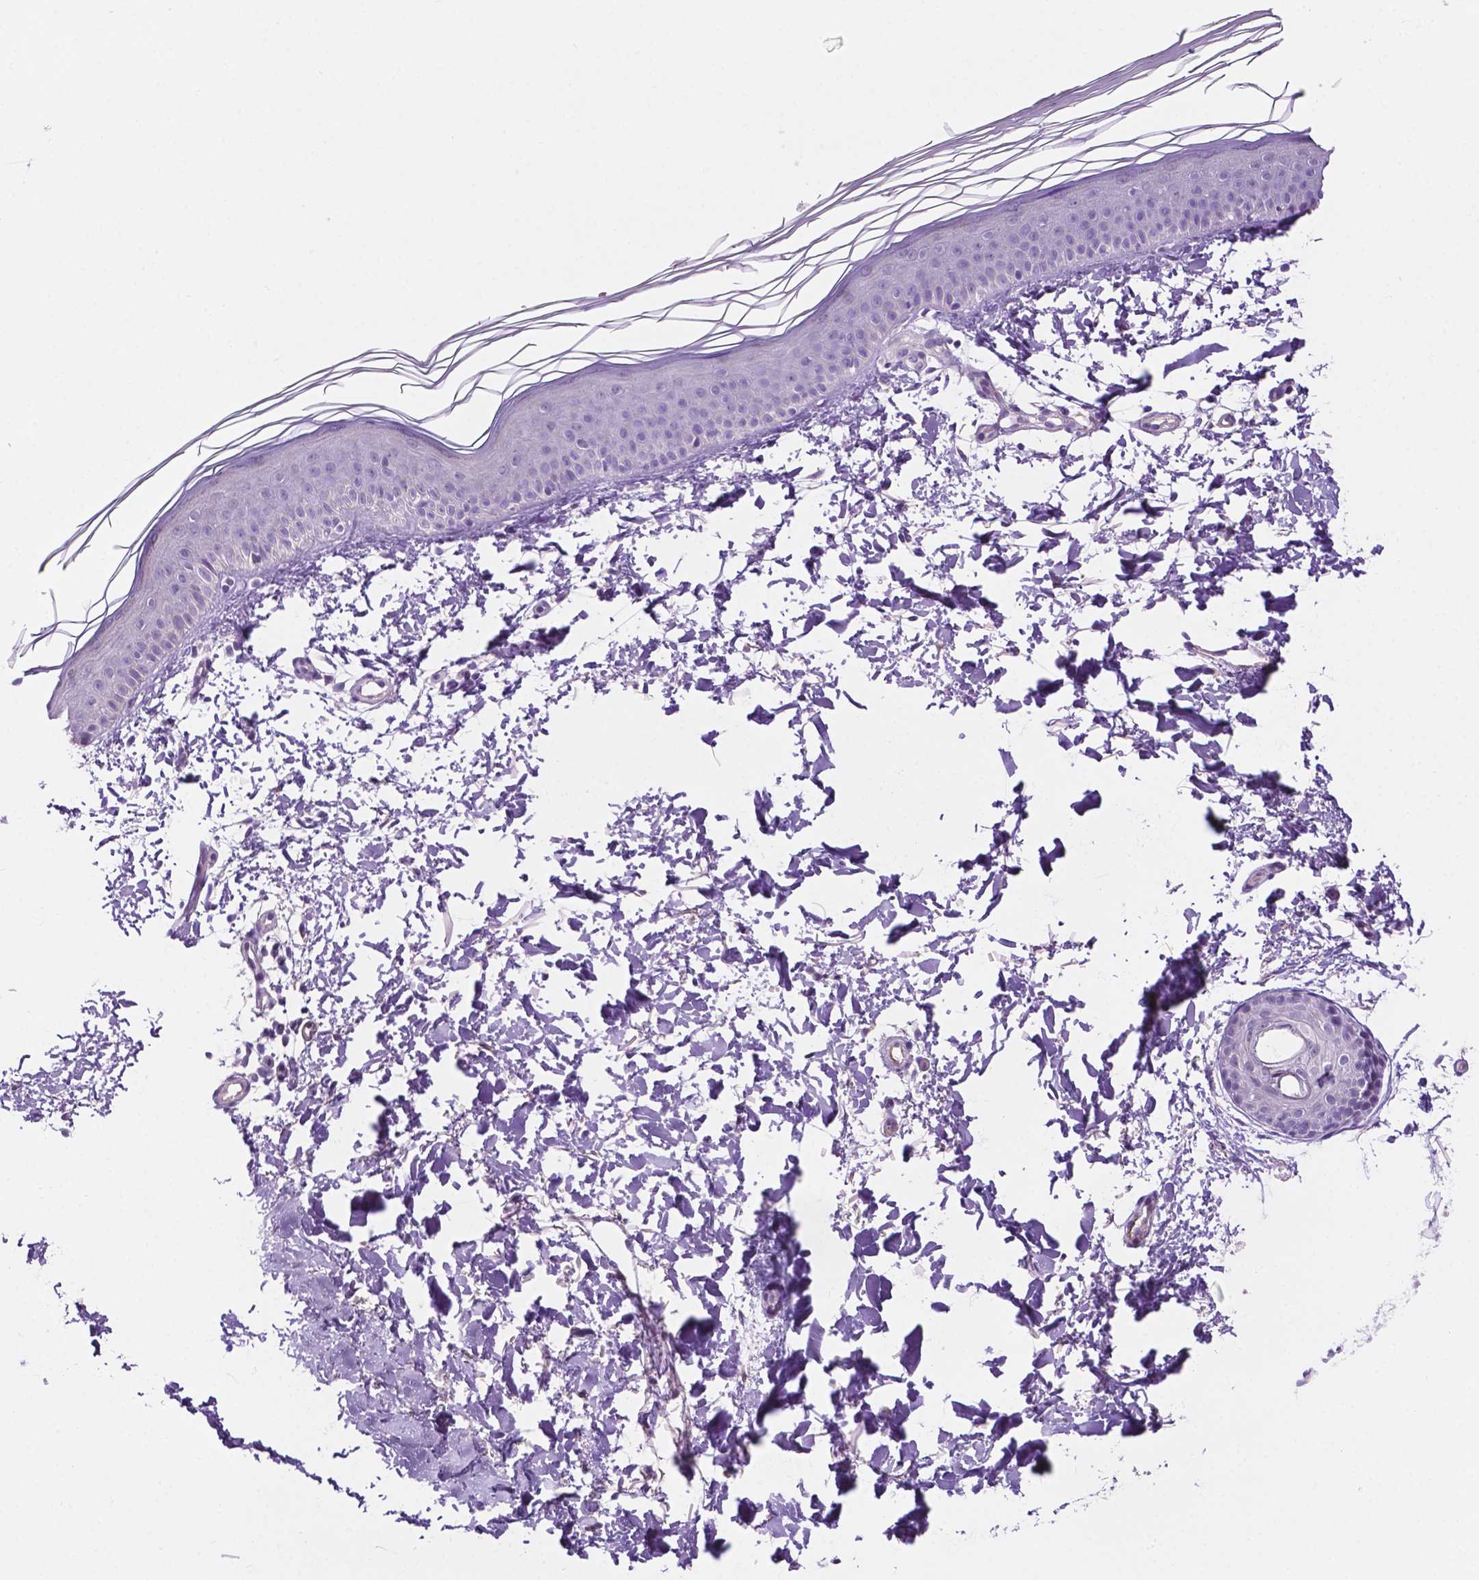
{"staining": {"intensity": "negative", "quantity": "none", "location": "none"}, "tissue": "skin", "cell_type": "Fibroblasts", "image_type": "normal", "snomed": [{"axis": "morphology", "description": "Normal tissue, NOS"}, {"axis": "topography", "description": "Skin"}], "caption": "Immunohistochemistry (IHC) of benign skin reveals no staining in fibroblasts.", "gene": "ACY3", "patient": {"sex": "female", "age": 62}}